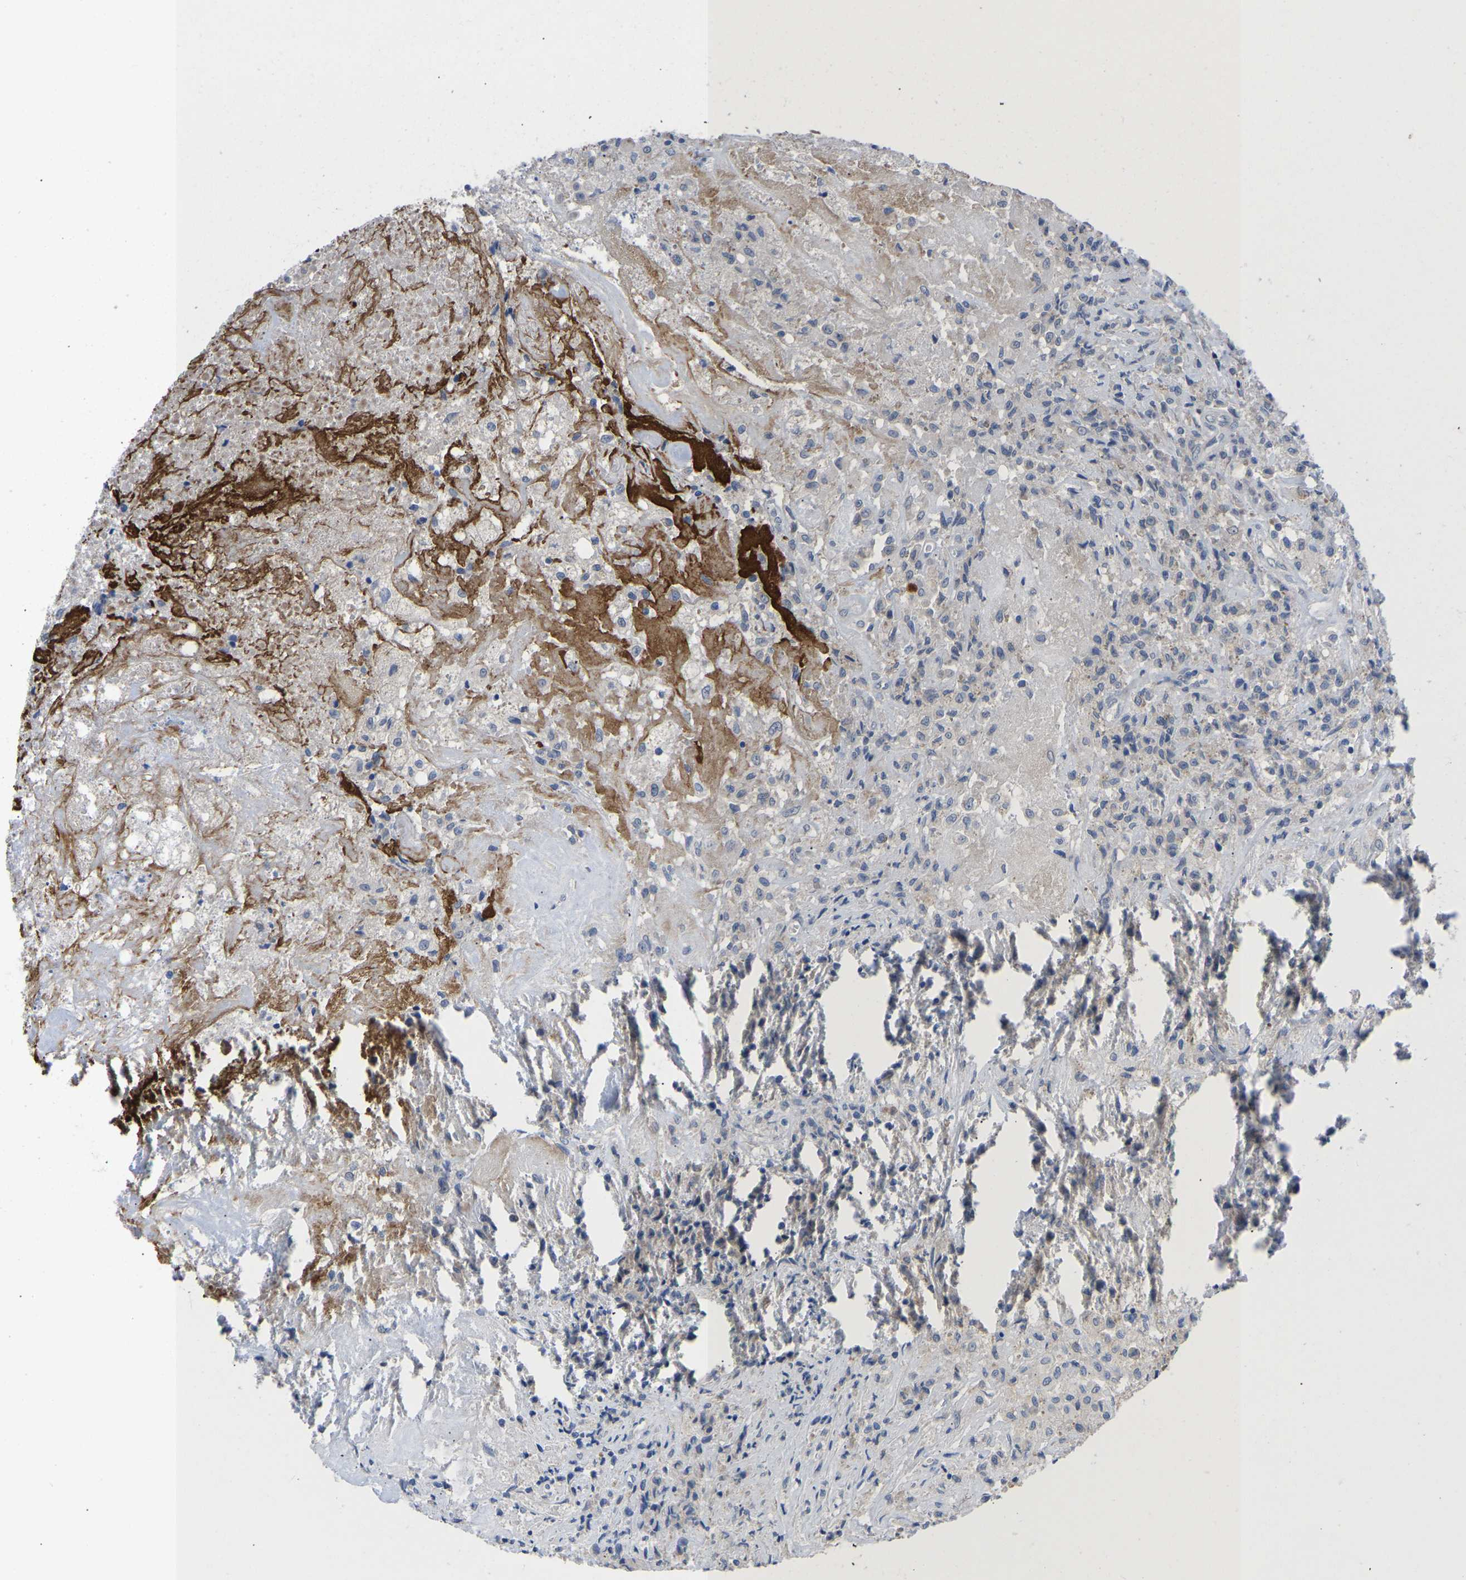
{"staining": {"intensity": "negative", "quantity": "none", "location": "none"}, "tissue": "testis cancer", "cell_type": "Tumor cells", "image_type": "cancer", "snomed": [{"axis": "morphology", "description": "Carcinoma, Embryonal, NOS"}, {"axis": "topography", "description": "Testis"}], "caption": "Immunohistochemistry (IHC) photomicrograph of testis cancer stained for a protein (brown), which demonstrates no expression in tumor cells.", "gene": "ABCA10", "patient": {"sex": "male", "age": 2}}